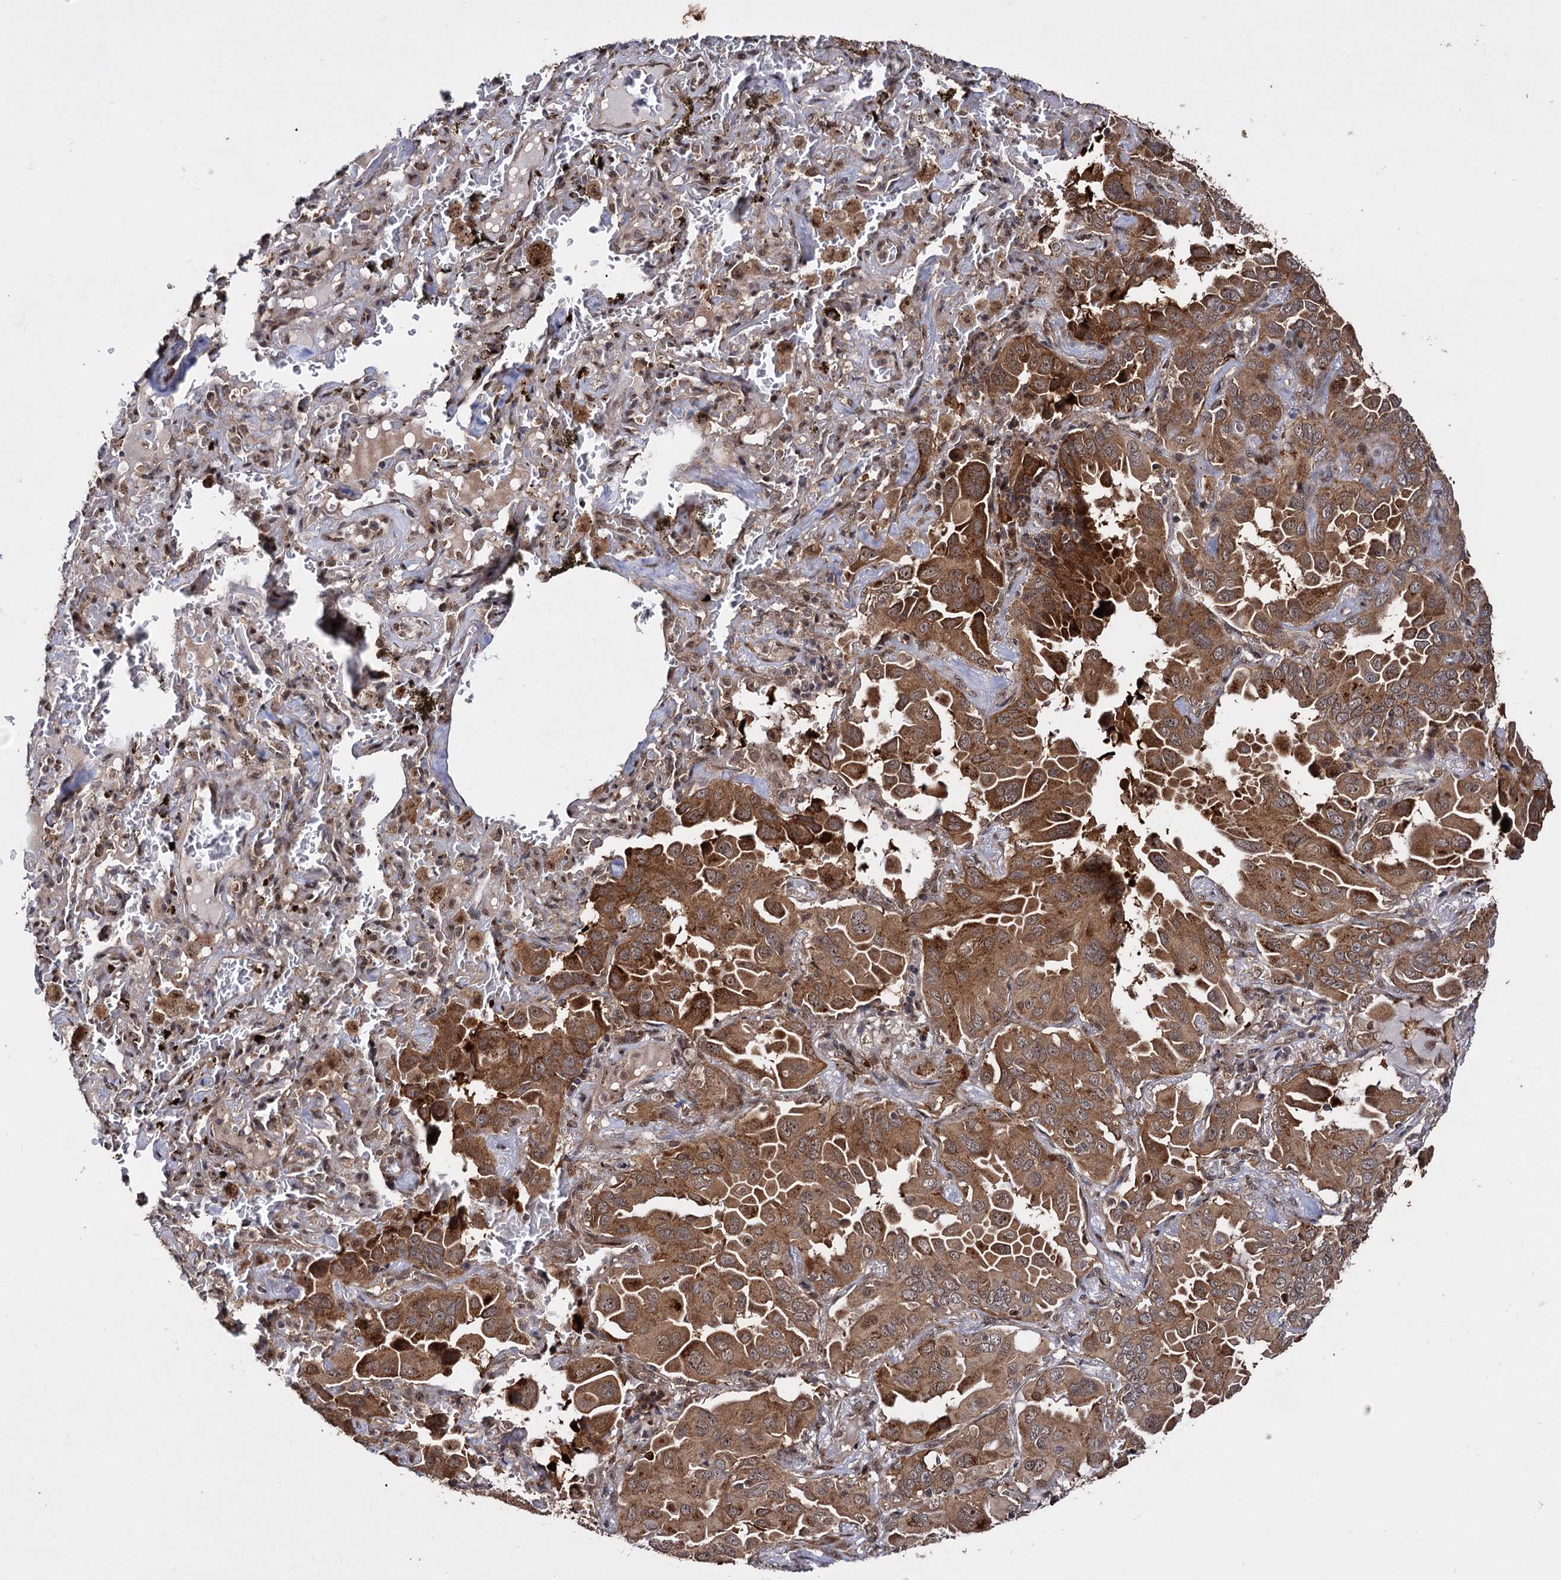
{"staining": {"intensity": "moderate", "quantity": ">75%", "location": "cytoplasmic/membranous"}, "tissue": "lung cancer", "cell_type": "Tumor cells", "image_type": "cancer", "snomed": [{"axis": "morphology", "description": "Adenocarcinoma, NOS"}, {"axis": "topography", "description": "Lung"}], "caption": "An IHC histopathology image of tumor tissue is shown. Protein staining in brown labels moderate cytoplasmic/membranous positivity in lung cancer (adenocarcinoma) within tumor cells.", "gene": "PIGB", "patient": {"sex": "male", "age": 64}}